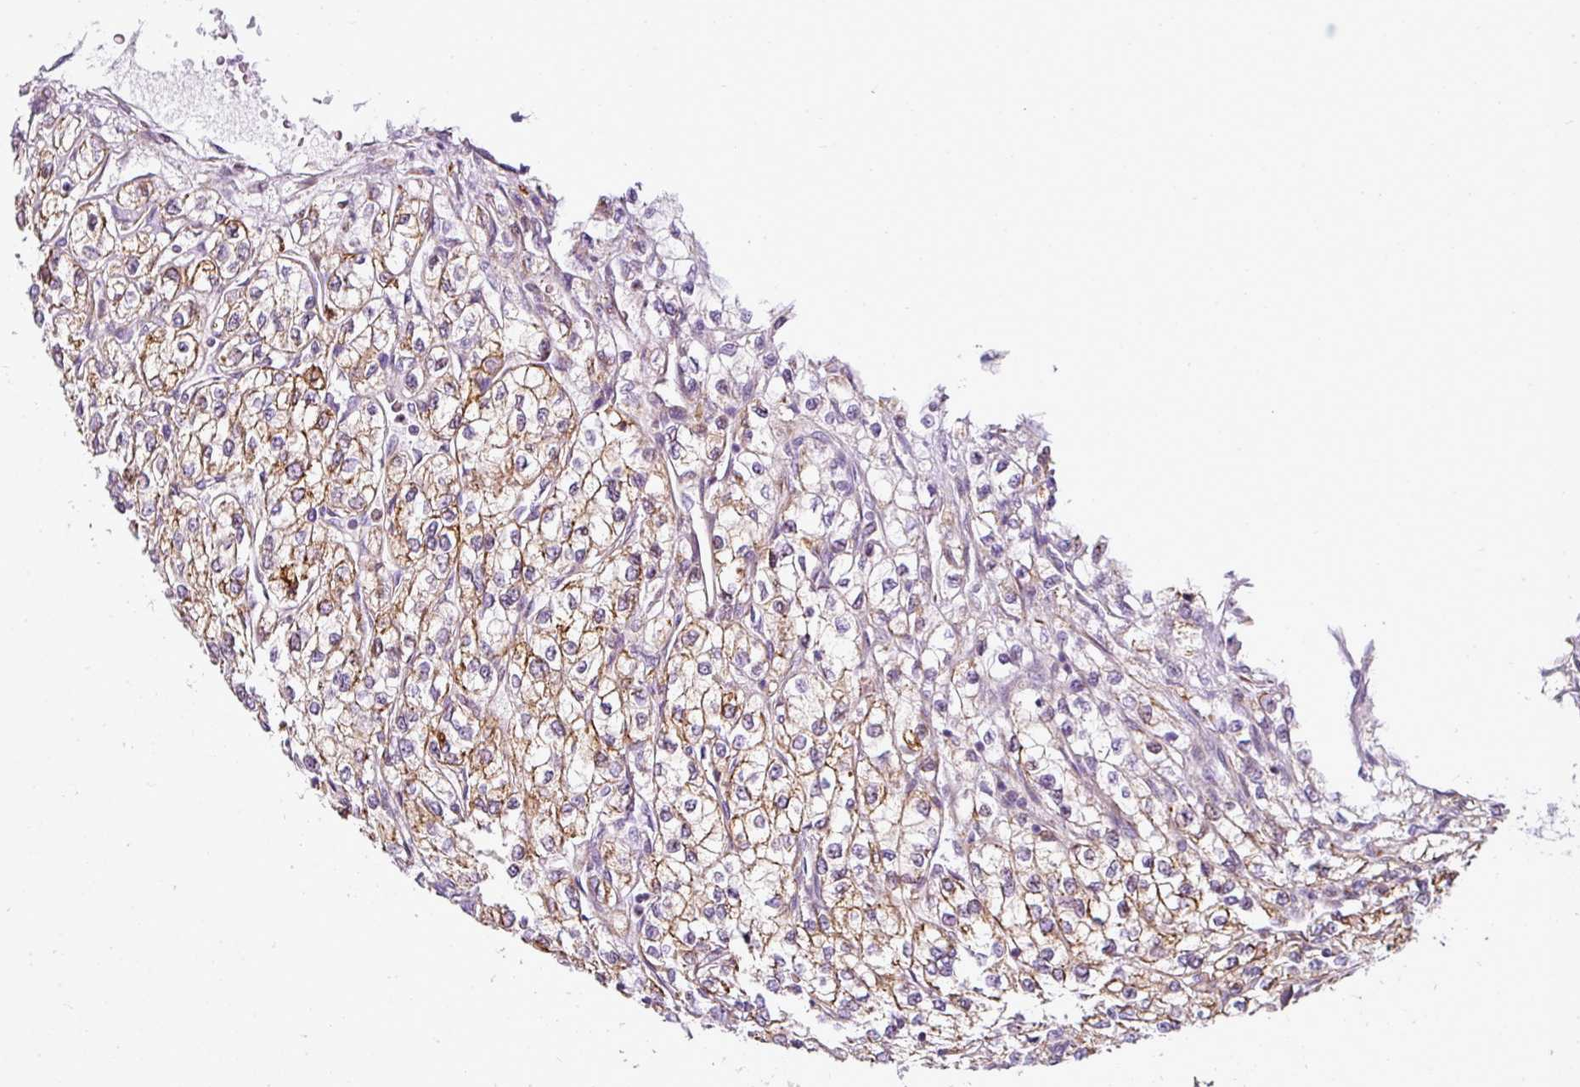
{"staining": {"intensity": "moderate", "quantity": ">75%", "location": "cytoplasmic/membranous"}, "tissue": "renal cancer", "cell_type": "Tumor cells", "image_type": "cancer", "snomed": [{"axis": "morphology", "description": "Adenocarcinoma, NOS"}, {"axis": "topography", "description": "Kidney"}], "caption": "DAB immunohistochemical staining of renal cancer demonstrates moderate cytoplasmic/membranous protein positivity in about >75% of tumor cells.", "gene": "ANKRD18A", "patient": {"sex": "male", "age": 80}}